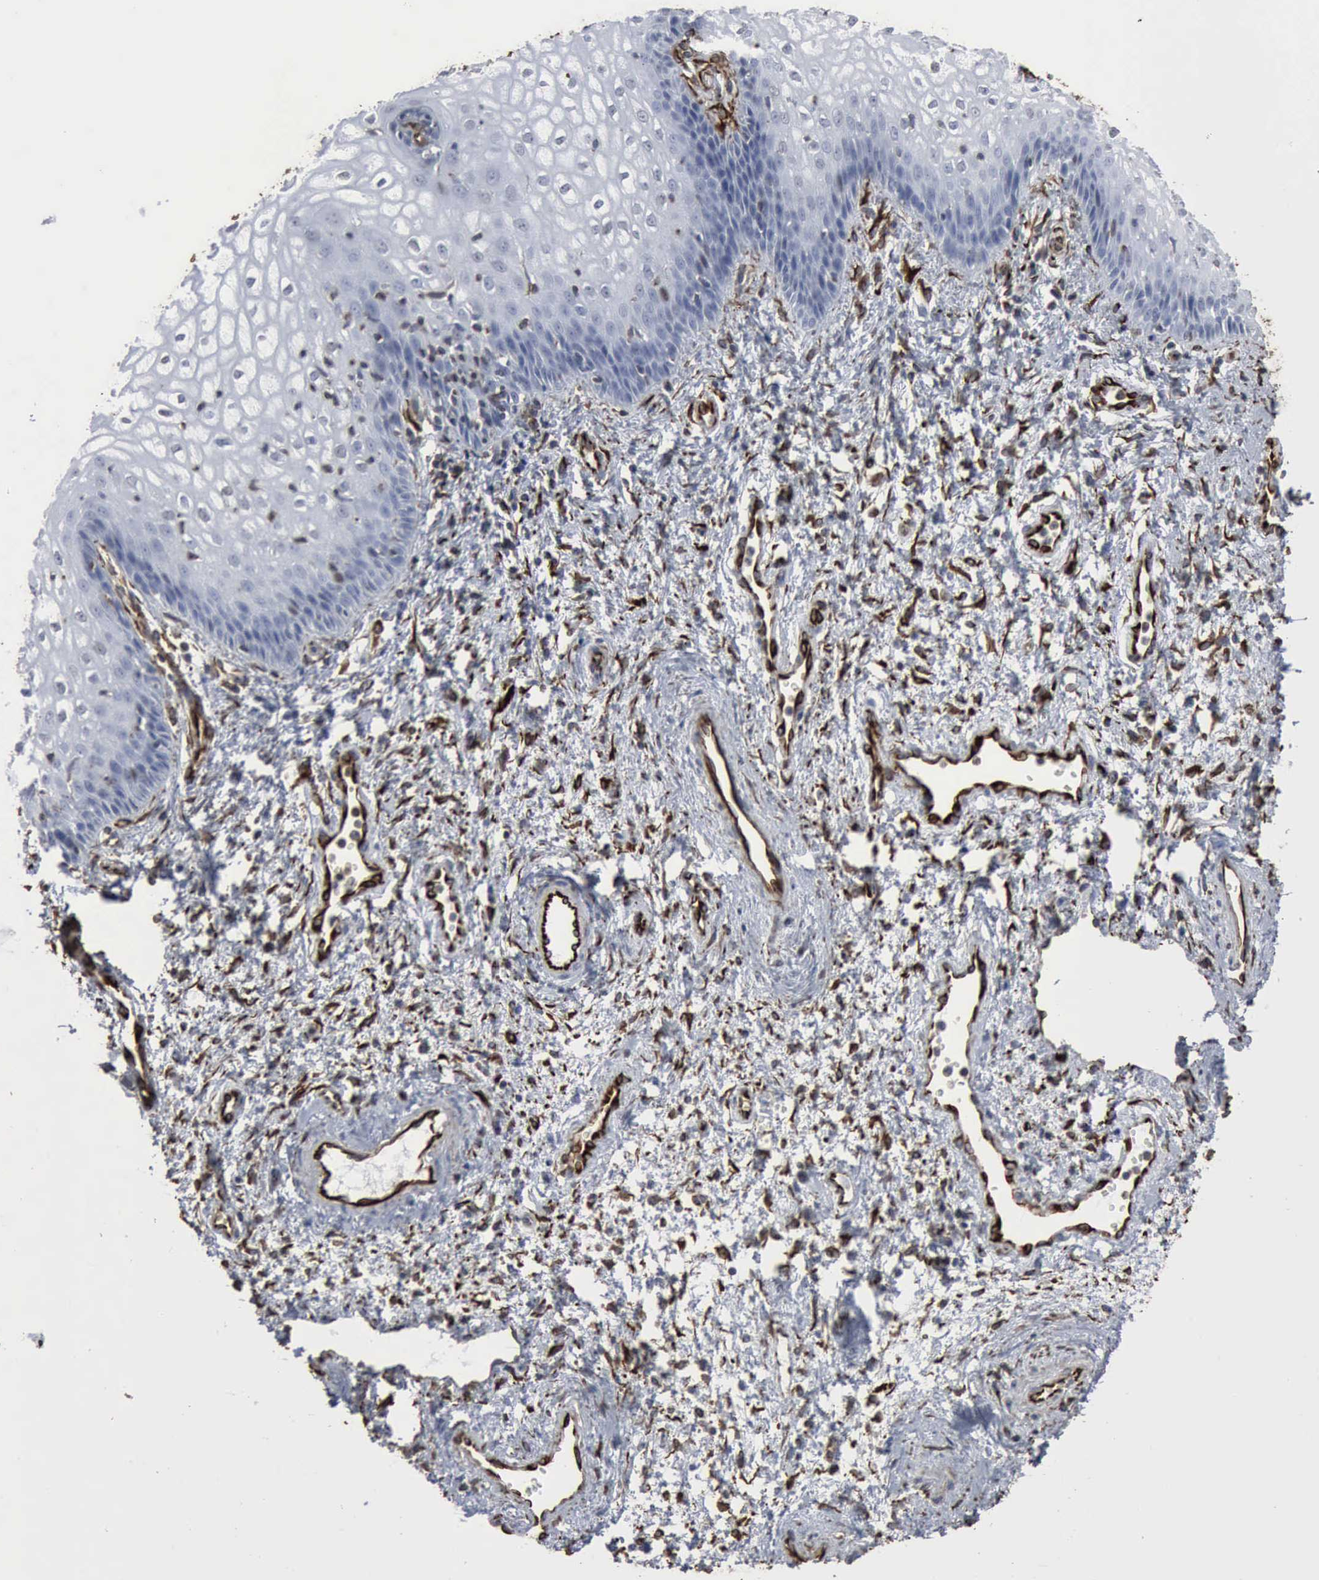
{"staining": {"intensity": "weak", "quantity": "<25%", "location": "nuclear"}, "tissue": "vagina", "cell_type": "Squamous epithelial cells", "image_type": "normal", "snomed": [{"axis": "morphology", "description": "Normal tissue, NOS"}, {"axis": "topography", "description": "Vagina"}], "caption": "Squamous epithelial cells are negative for protein expression in unremarkable human vagina. Nuclei are stained in blue.", "gene": "CCNE1", "patient": {"sex": "female", "age": 34}}